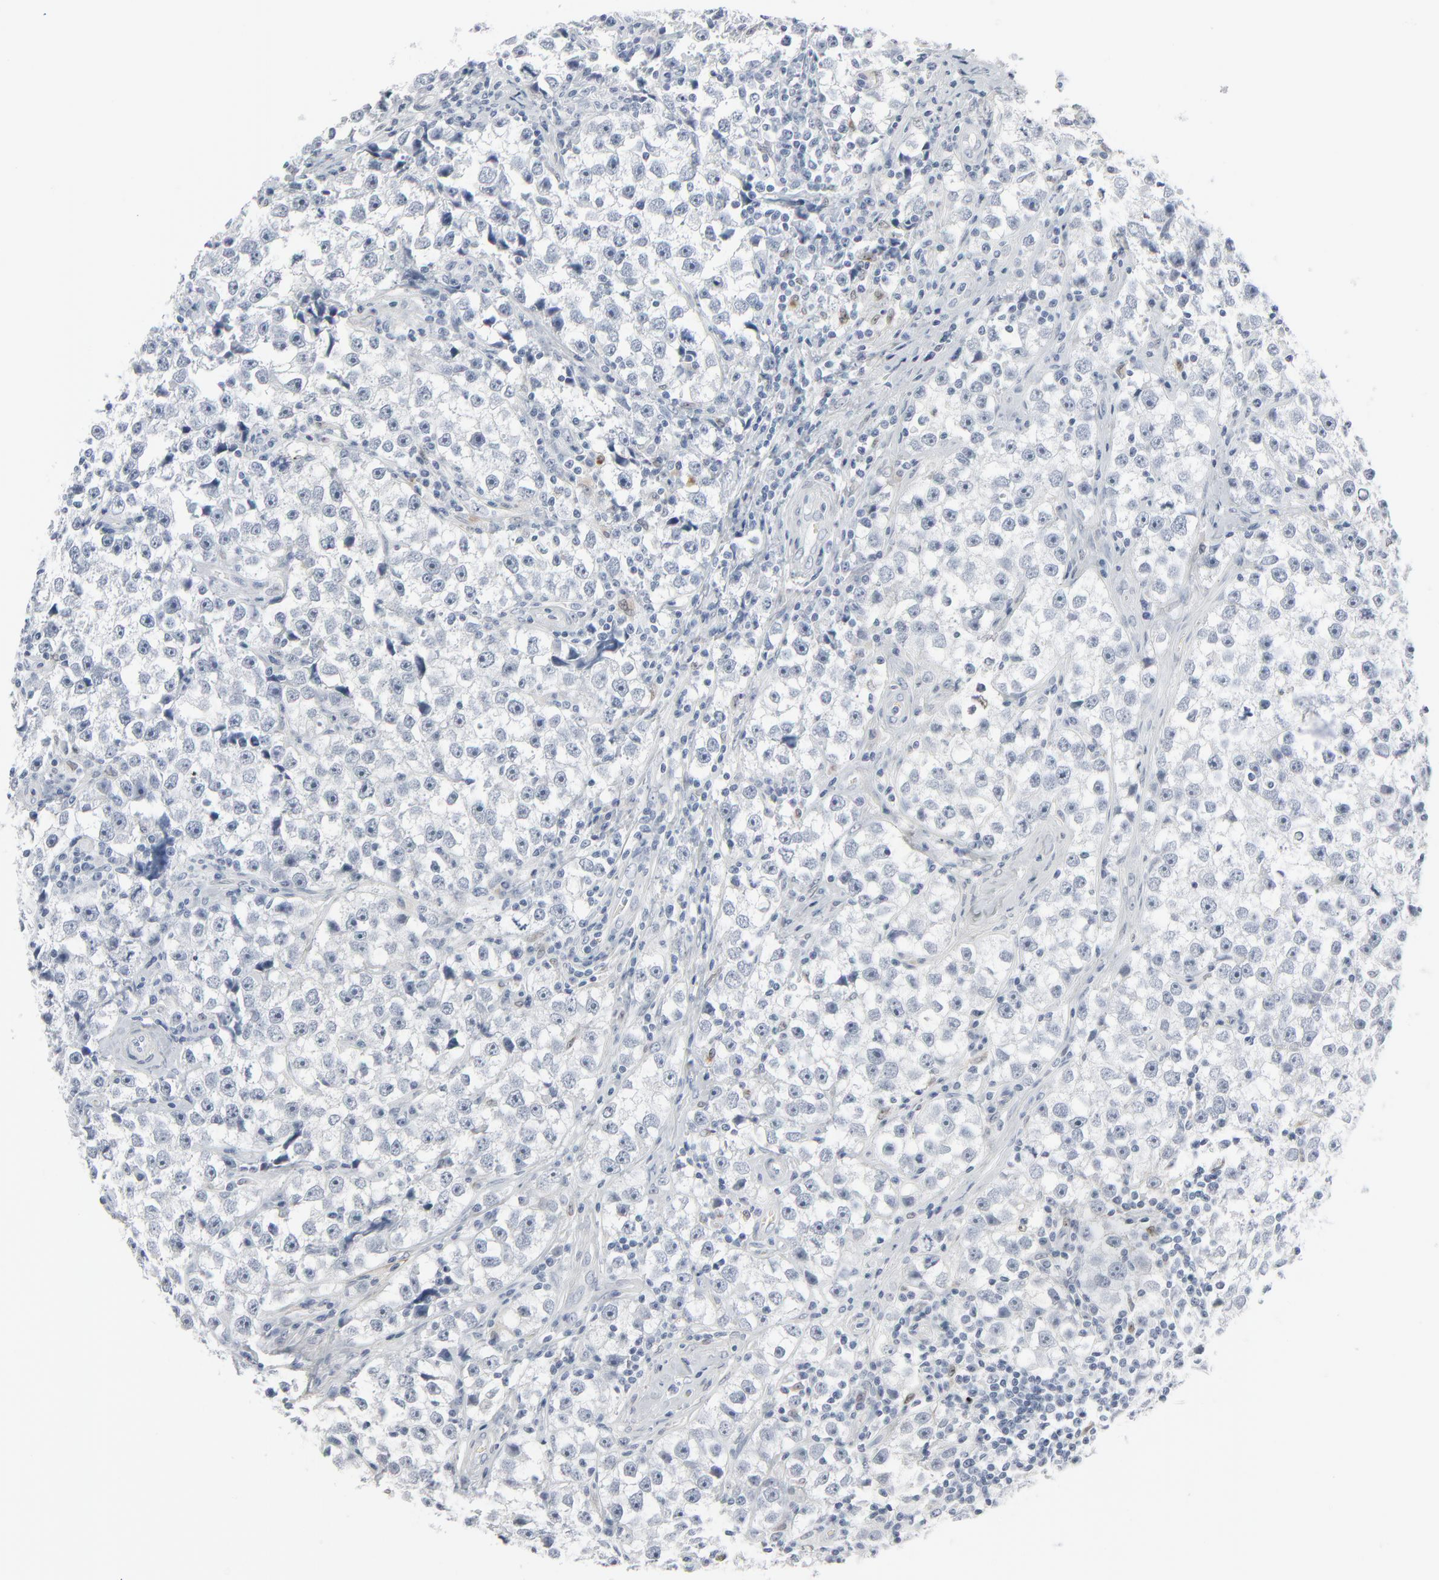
{"staining": {"intensity": "negative", "quantity": "none", "location": "none"}, "tissue": "testis cancer", "cell_type": "Tumor cells", "image_type": "cancer", "snomed": [{"axis": "morphology", "description": "Carcinoma, Embryonal, NOS"}, {"axis": "topography", "description": "Testis"}], "caption": "The photomicrograph displays no staining of tumor cells in testis cancer.", "gene": "MITF", "patient": {"sex": "male", "age": 36}}